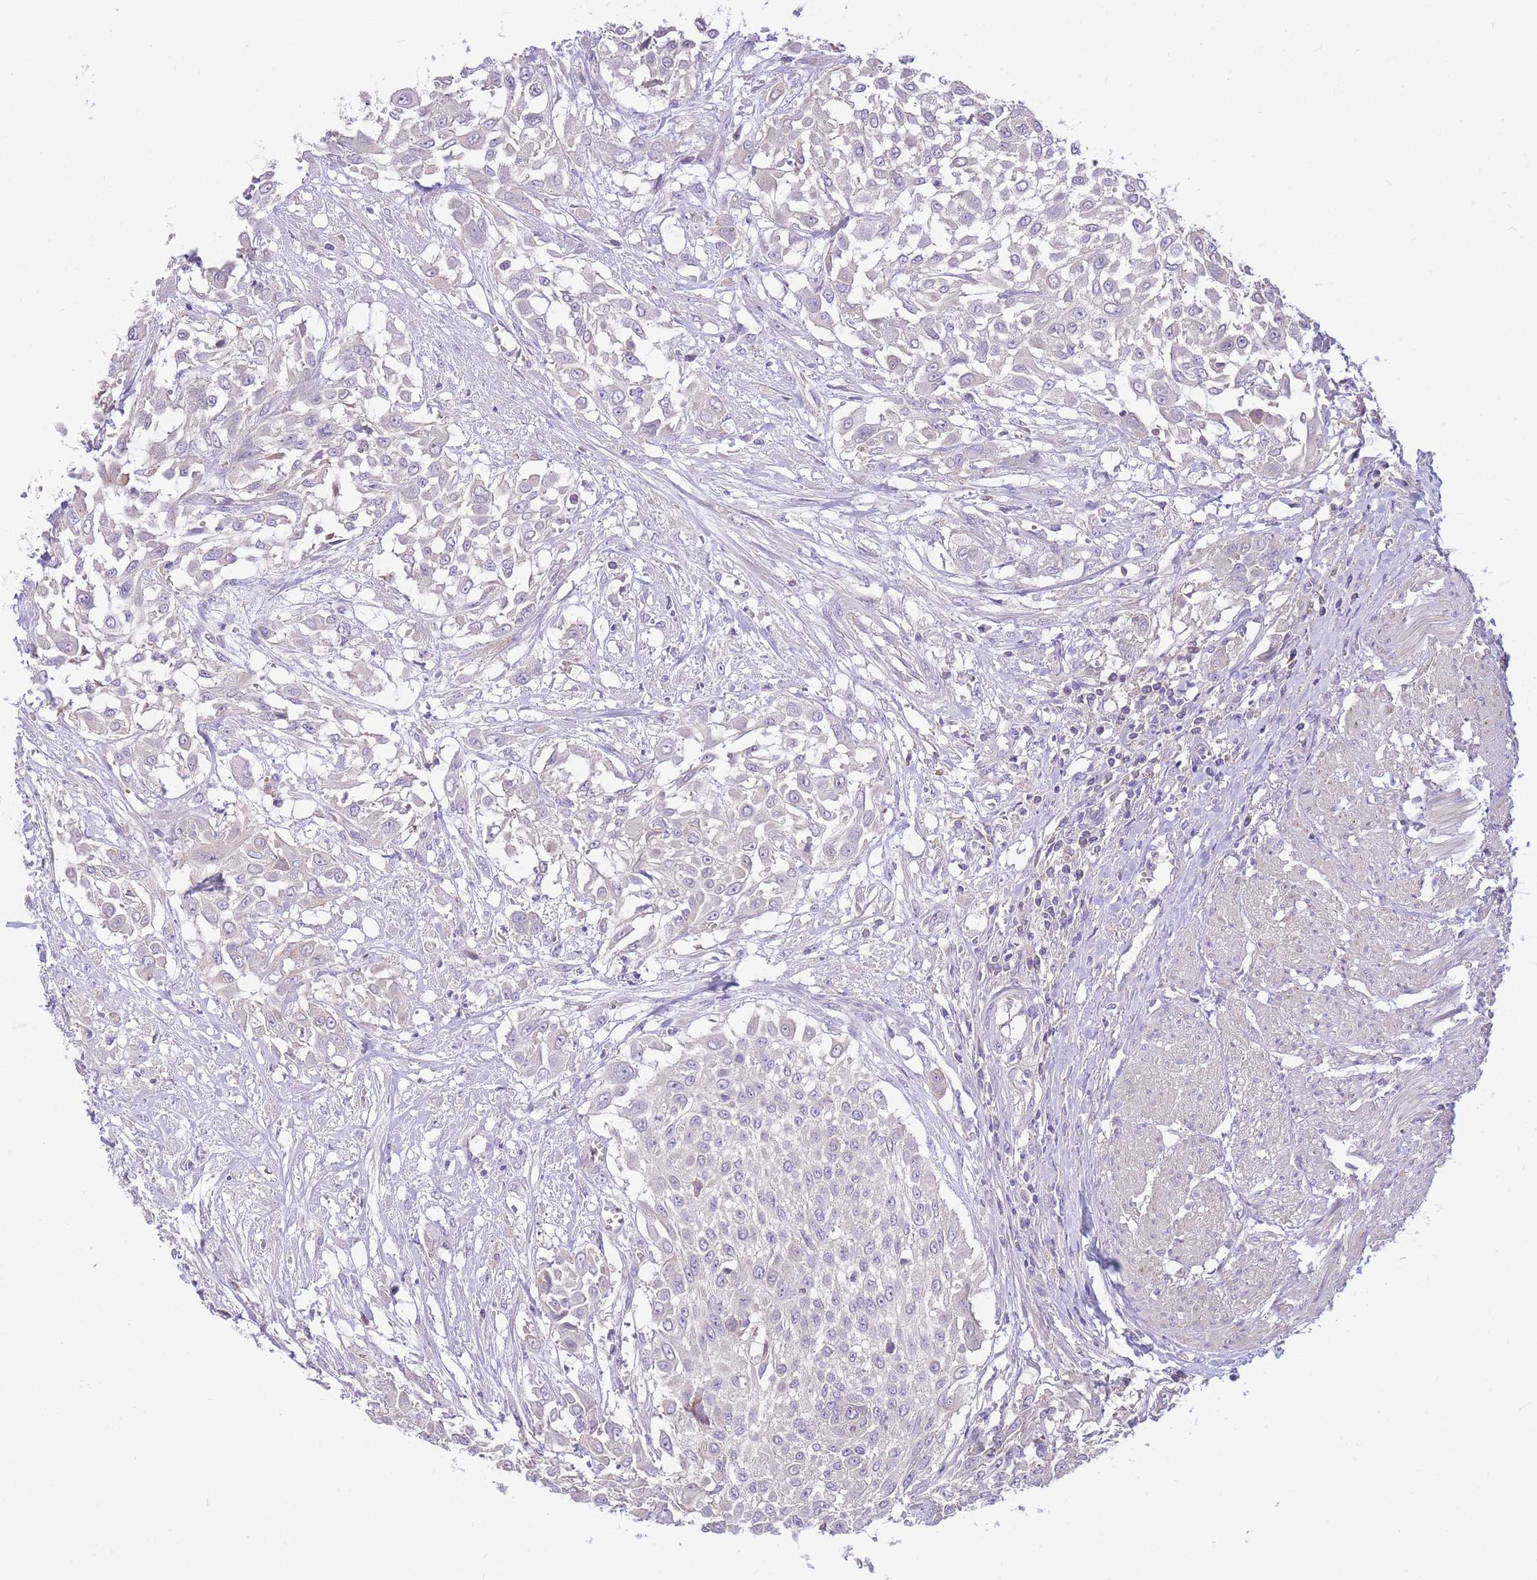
{"staining": {"intensity": "negative", "quantity": "none", "location": "none"}, "tissue": "urothelial cancer", "cell_type": "Tumor cells", "image_type": "cancer", "snomed": [{"axis": "morphology", "description": "Urothelial carcinoma, High grade"}, {"axis": "topography", "description": "Urinary bladder"}], "caption": "Image shows no protein positivity in tumor cells of urothelial cancer tissue.", "gene": "OR5T1", "patient": {"sex": "male", "age": 57}}